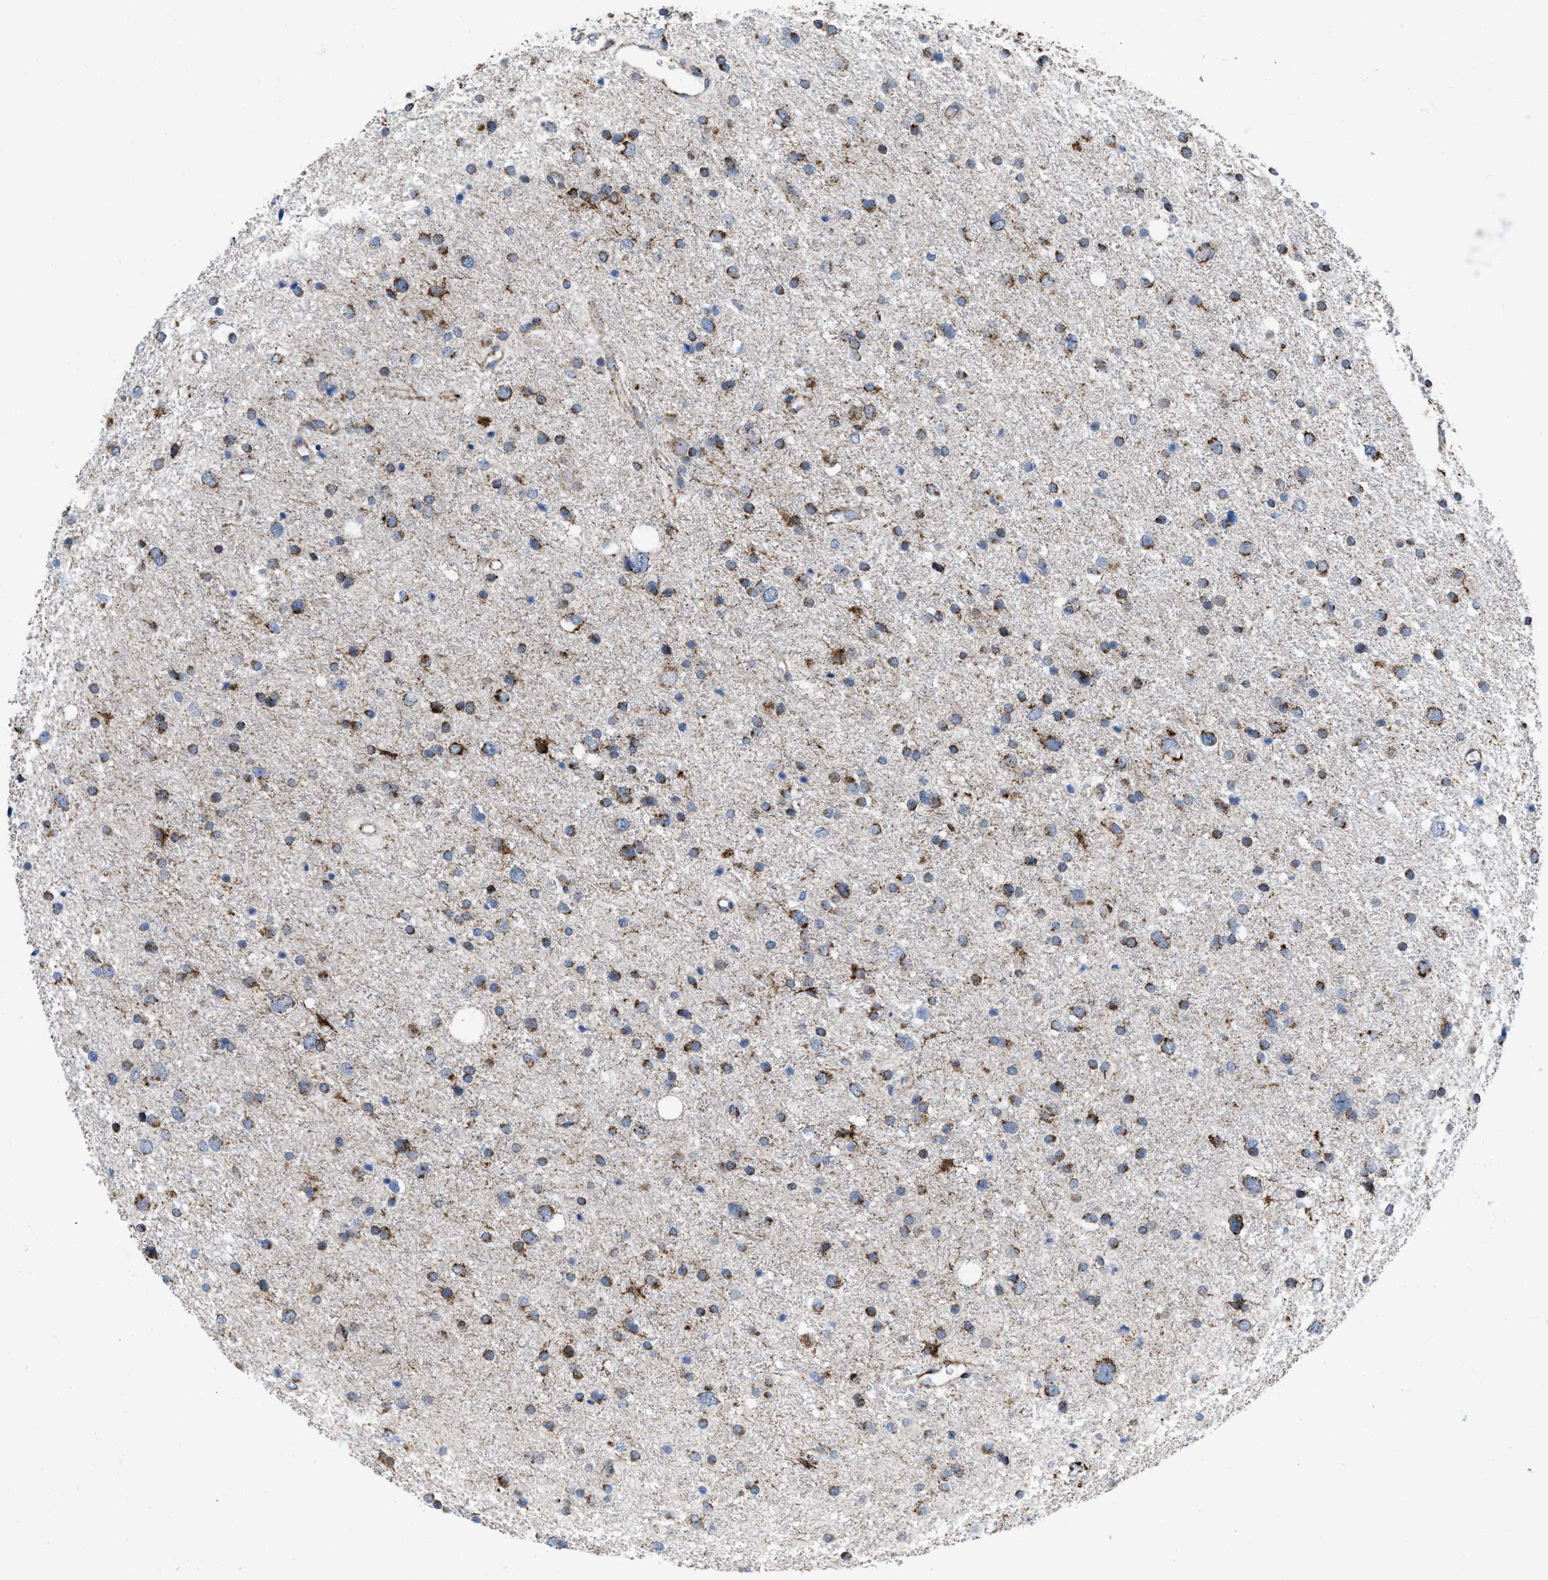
{"staining": {"intensity": "moderate", "quantity": ">75%", "location": "cytoplasmic/membranous"}, "tissue": "glioma", "cell_type": "Tumor cells", "image_type": "cancer", "snomed": [{"axis": "morphology", "description": "Glioma, malignant, Low grade"}, {"axis": "topography", "description": "Brain"}], "caption": "The histopathology image shows staining of malignant glioma (low-grade), revealing moderate cytoplasmic/membranous protein expression (brown color) within tumor cells.", "gene": "AKAP1", "patient": {"sex": "female", "age": 37}}